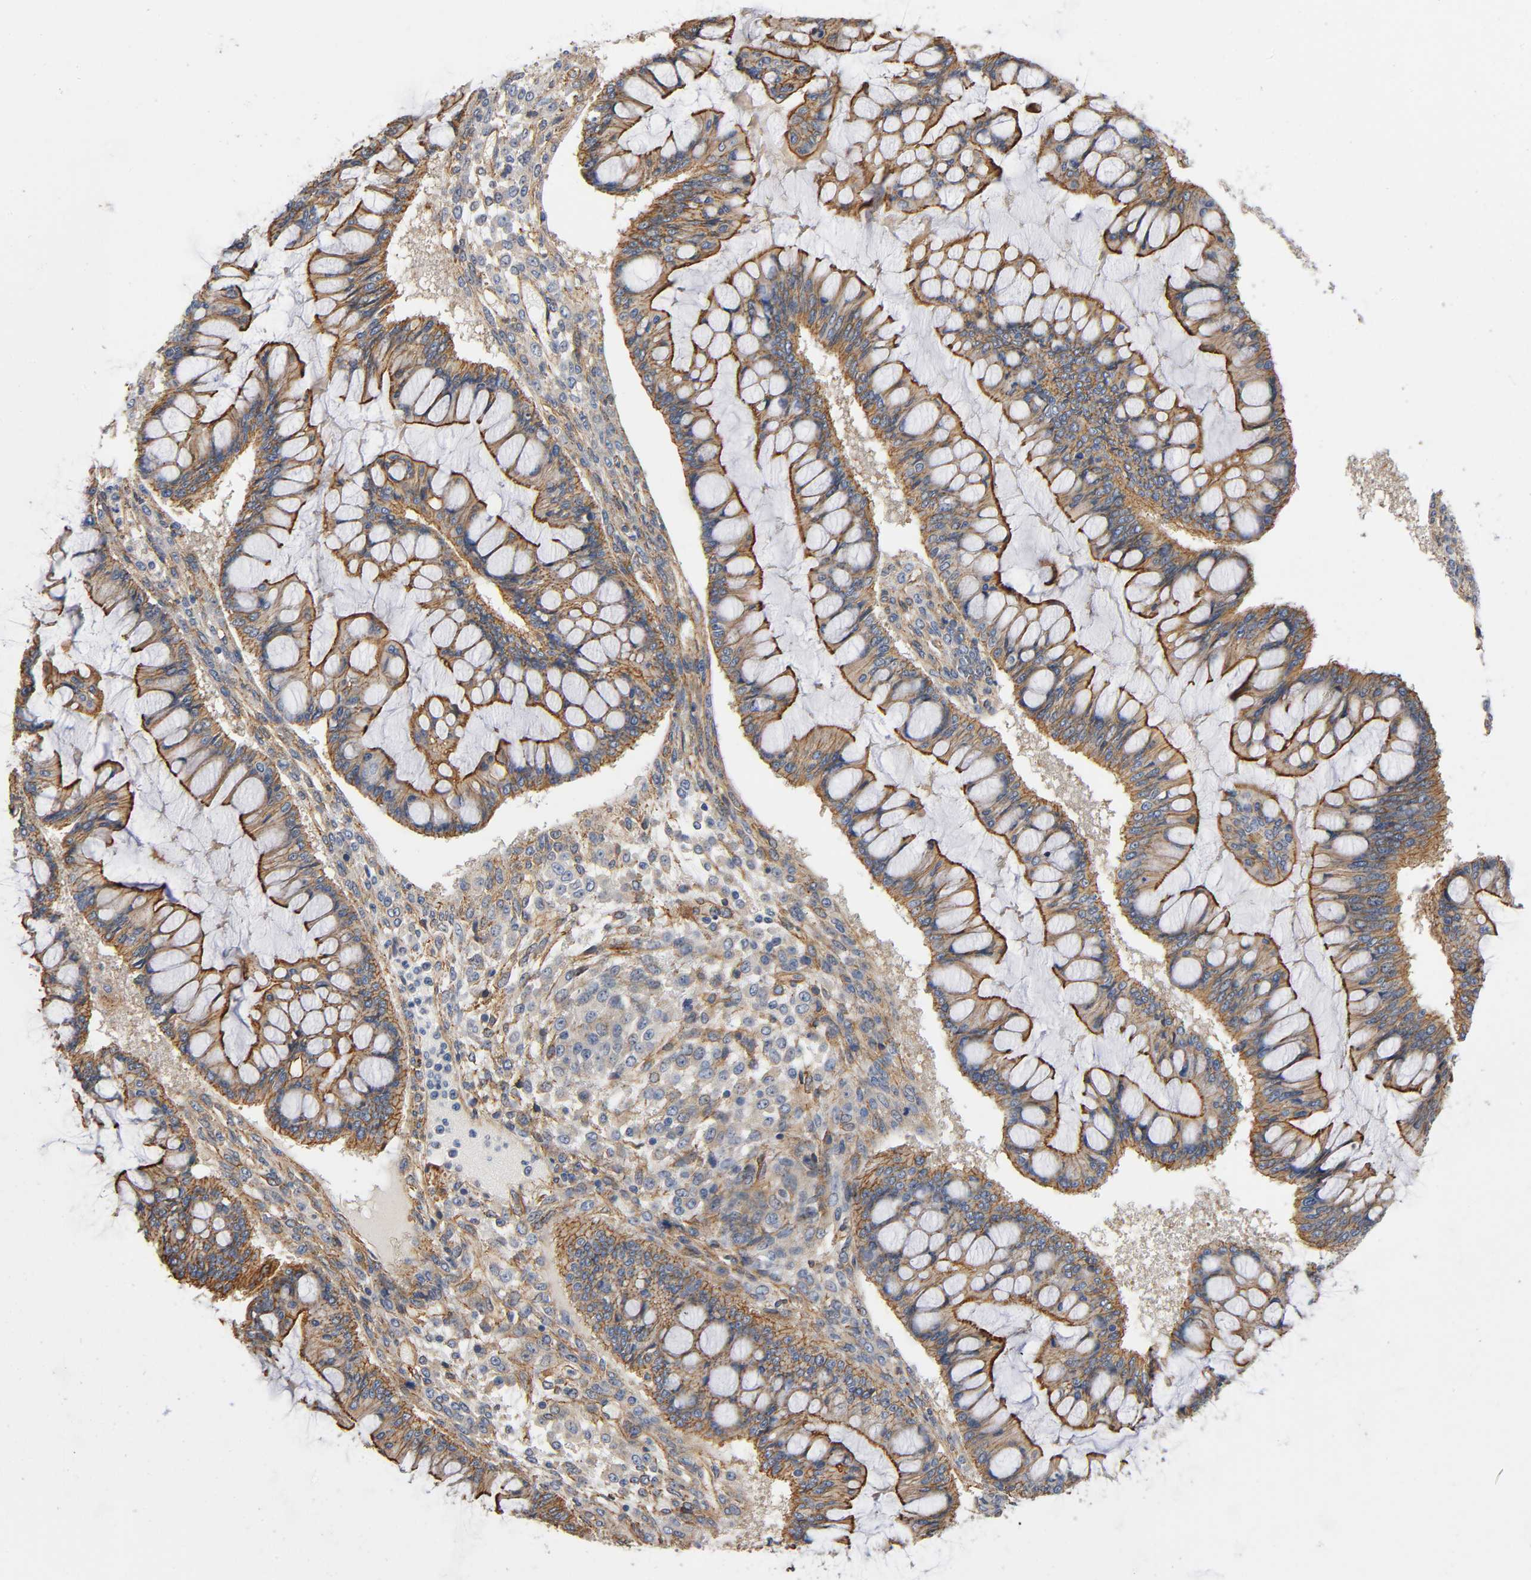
{"staining": {"intensity": "moderate", "quantity": ">75%", "location": "cytoplasmic/membranous"}, "tissue": "ovarian cancer", "cell_type": "Tumor cells", "image_type": "cancer", "snomed": [{"axis": "morphology", "description": "Cystadenocarcinoma, mucinous, NOS"}, {"axis": "topography", "description": "Ovary"}], "caption": "Tumor cells show moderate cytoplasmic/membranous staining in approximately >75% of cells in ovarian cancer. (DAB (3,3'-diaminobenzidine) IHC with brightfield microscopy, high magnification).", "gene": "MARS1", "patient": {"sex": "female", "age": 73}}